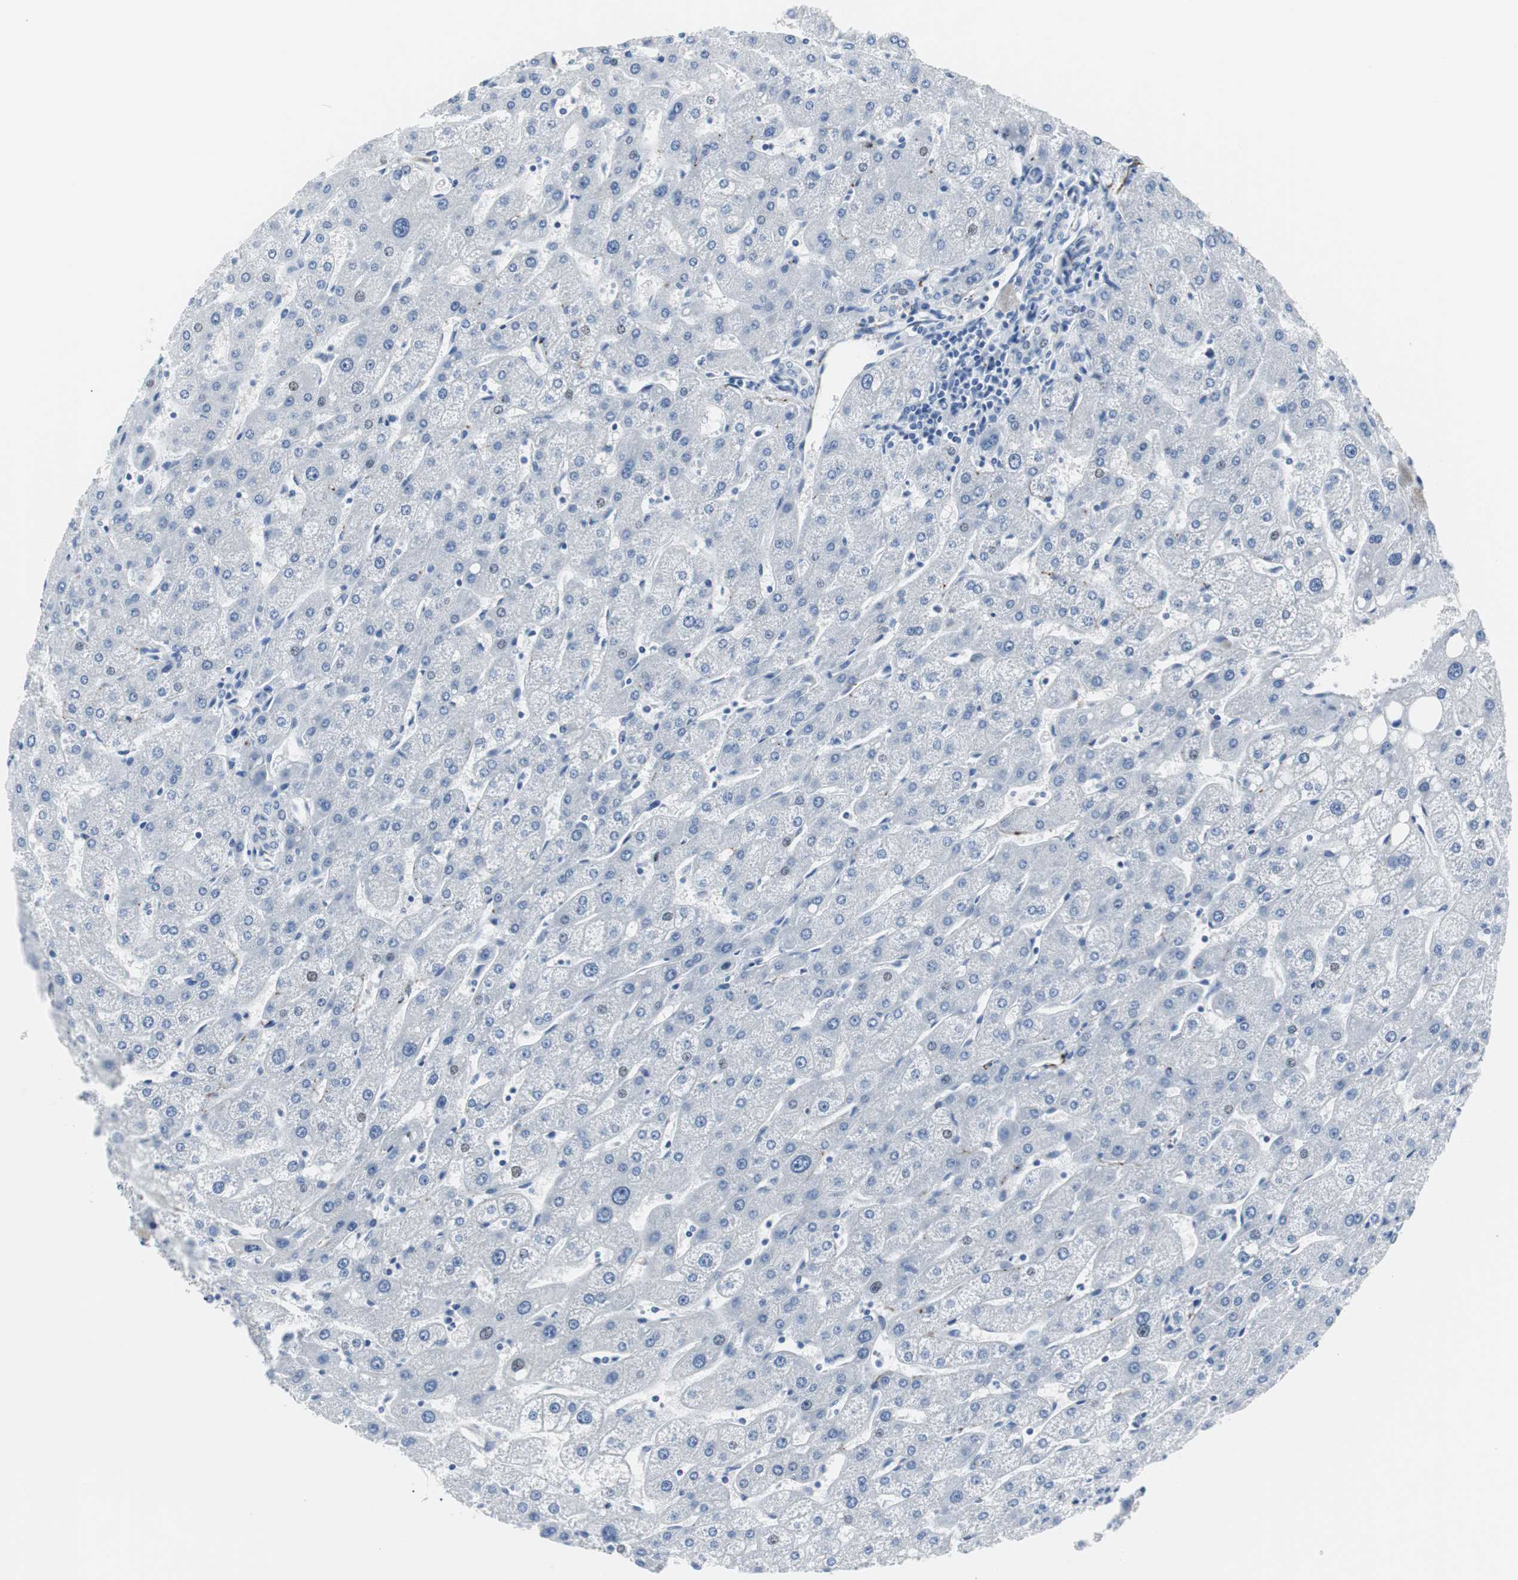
{"staining": {"intensity": "negative", "quantity": "none", "location": "none"}, "tissue": "liver", "cell_type": "Cholangiocytes", "image_type": "normal", "snomed": [{"axis": "morphology", "description": "Normal tissue, NOS"}, {"axis": "topography", "description": "Liver"}], "caption": "Liver stained for a protein using IHC displays no expression cholangiocytes.", "gene": "GAP43", "patient": {"sex": "male", "age": 67}}